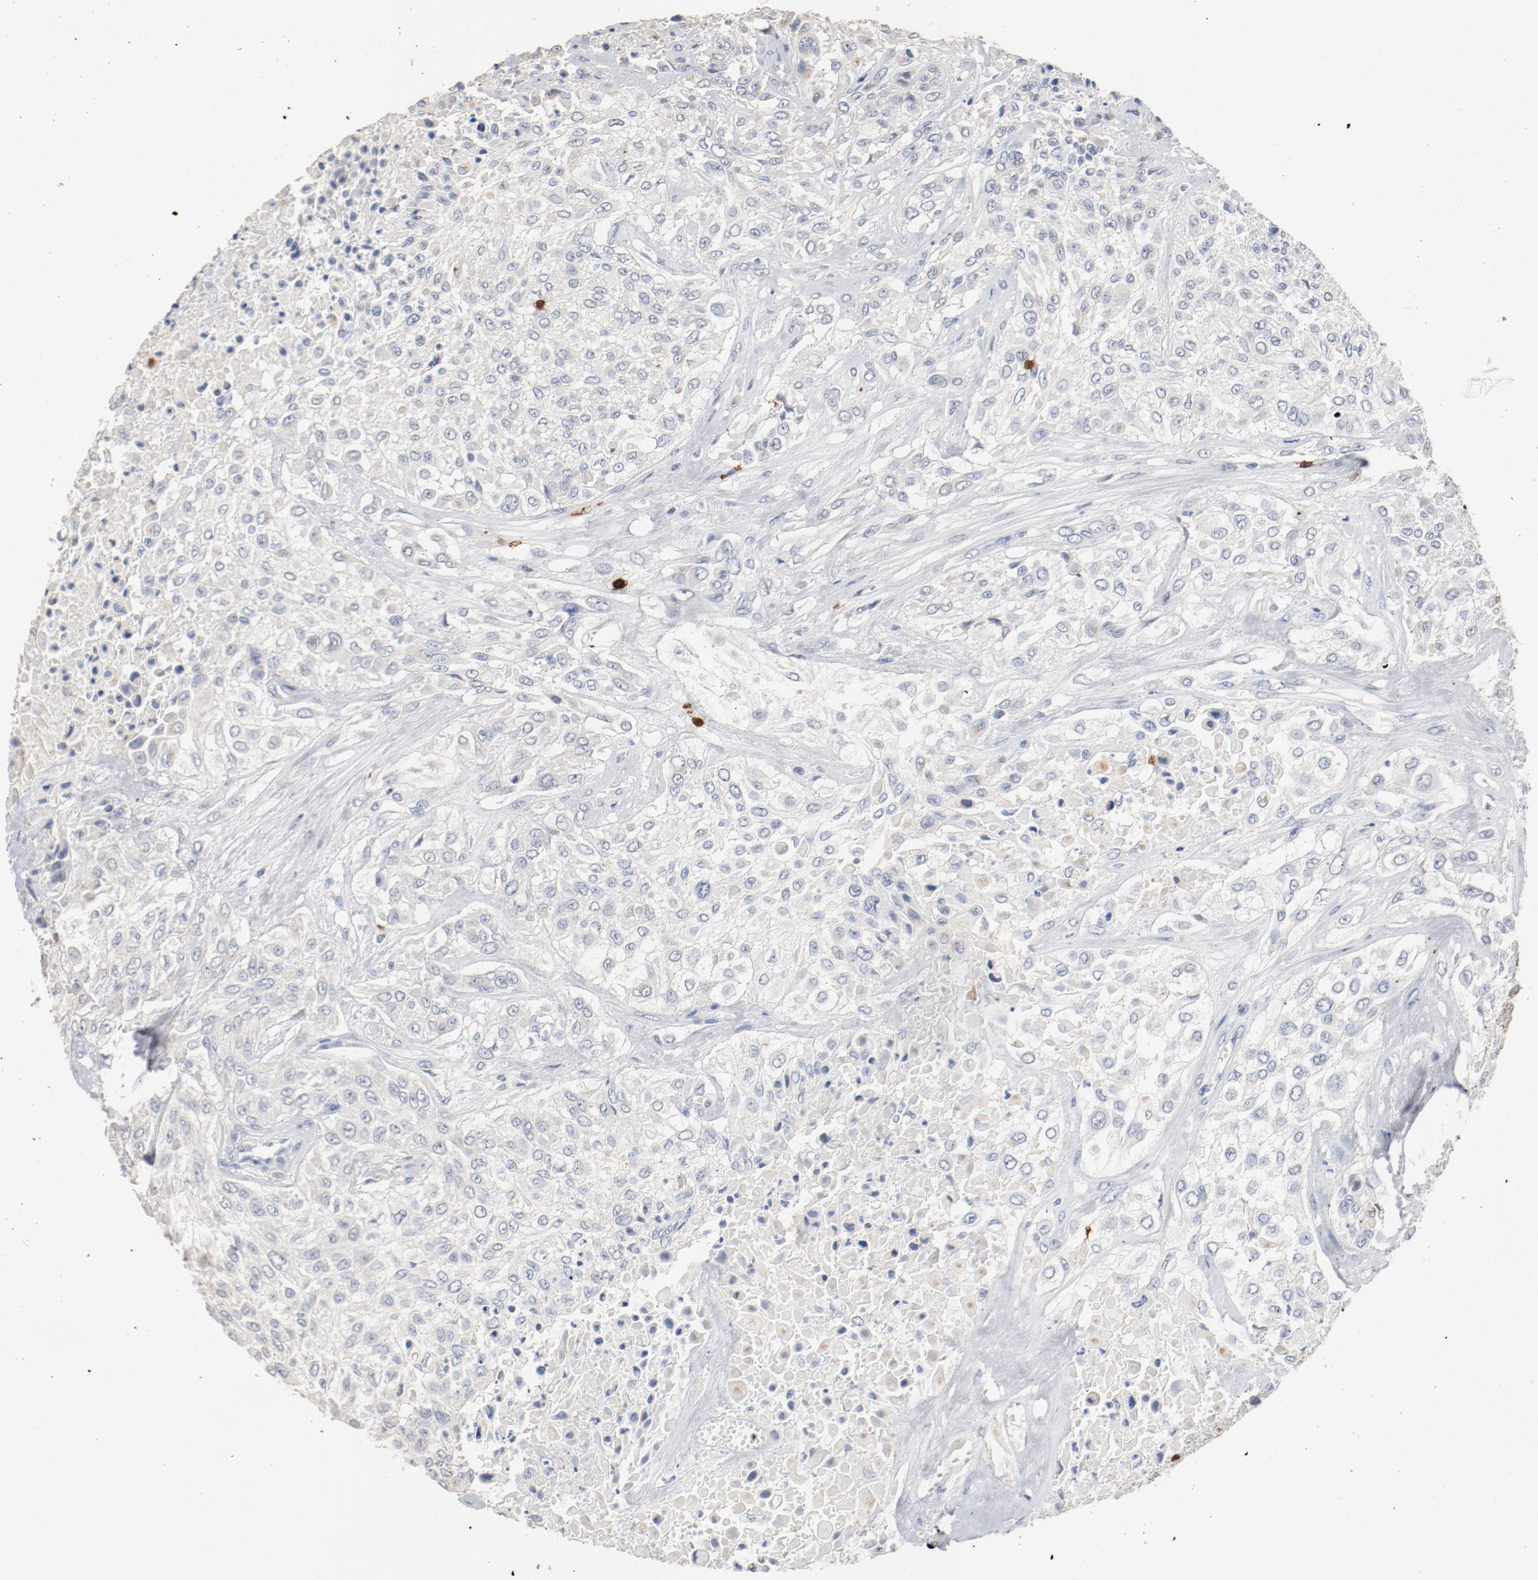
{"staining": {"intensity": "negative", "quantity": "none", "location": "none"}, "tissue": "urothelial cancer", "cell_type": "Tumor cells", "image_type": "cancer", "snomed": [{"axis": "morphology", "description": "Urothelial carcinoma, High grade"}, {"axis": "topography", "description": "Urinary bladder"}], "caption": "High-grade urothelial carcinoma stained for a protein using IHC shows no positivity tumor cells.", "gene": "CD247", "patient": {"sex": "male", "age": 57}}